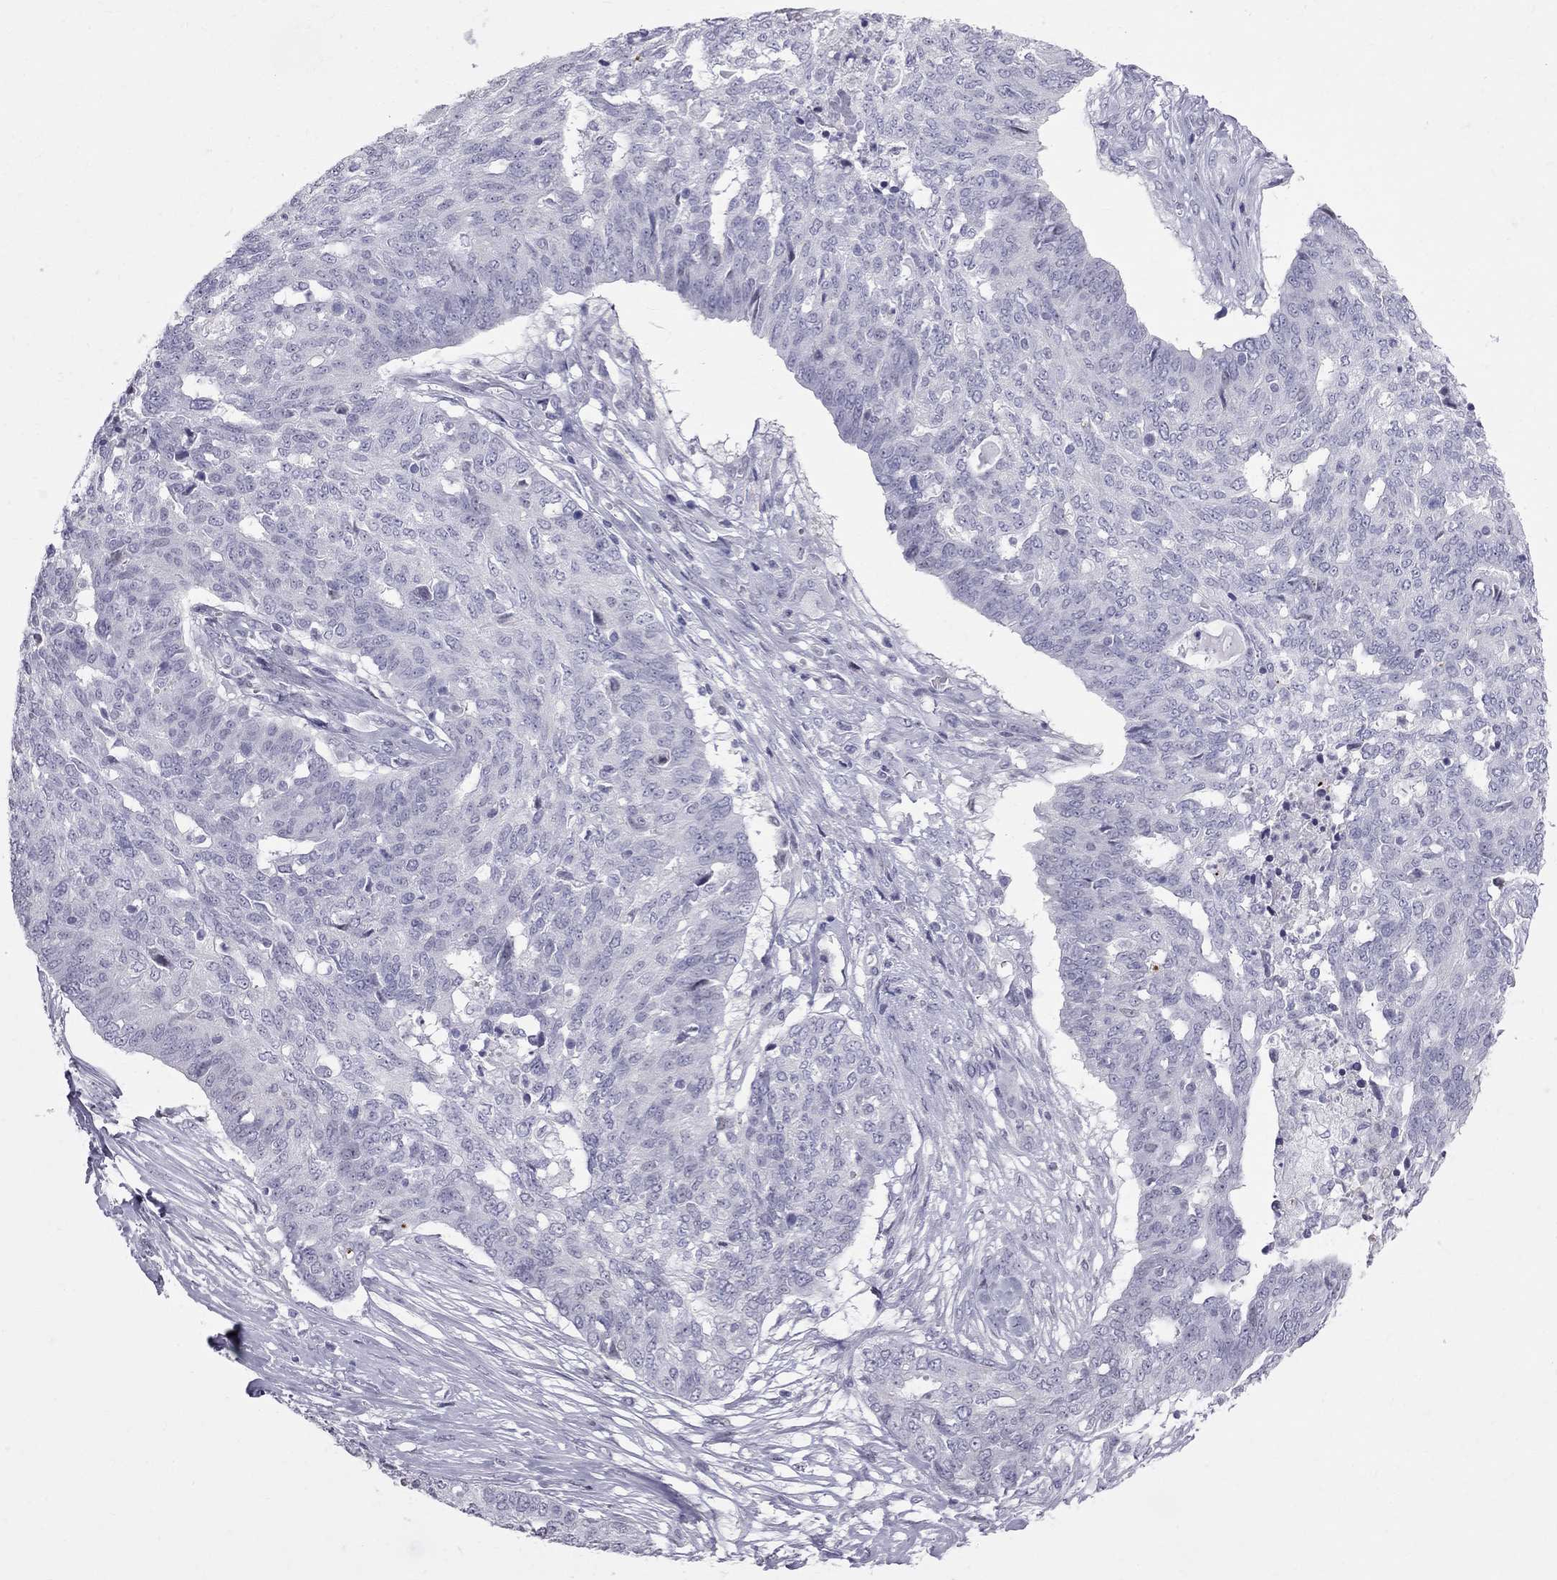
{"staining": {"intensity": "negative", "quantity": "none", "location": "none"}, "tissue": "ovarian cancer", "cell_type": "Tumor cells", "image_type": "cancer", "snomed": [{"axis": "morphology", "description": "Cystadenocarcinoma, serous, NOS"}, {"axis": "topography", "description": "Ovary"}], "caption": "Image shows no protein expression in tumor cells of ovarian cancer (serous cystadenocarcinoma) tissue. Nuclei are stained in blue.", "gene": "MUC15", "patient": {"sex": "female", "age": 67}}